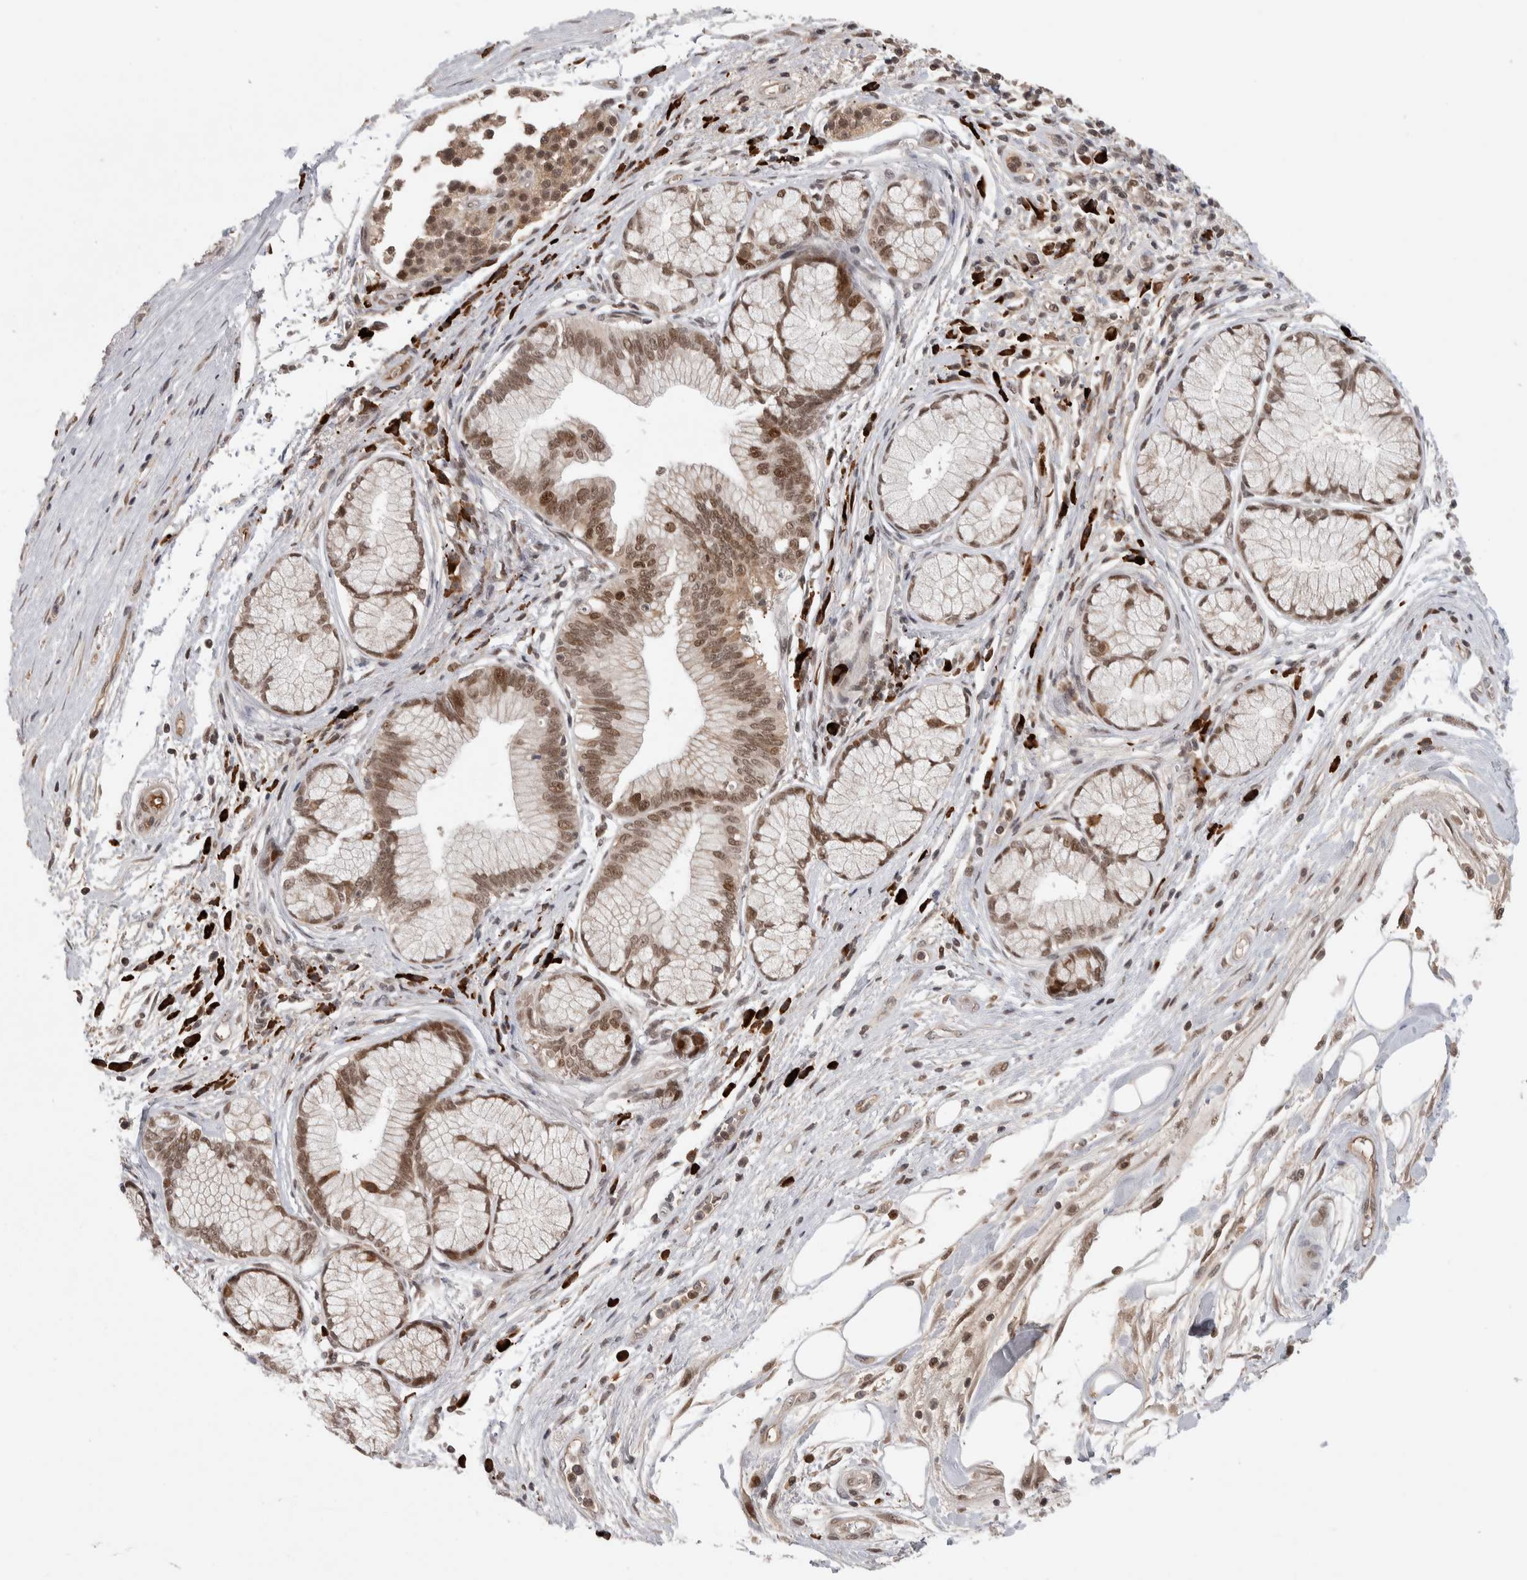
{"staining": {"intensity": "moderate", "quantity": ">75%", "location": "nuclear"}, "tissue": "pancreatic cancer", "cell_type": "Tumor cells", "image_type": "cancer", "snomed": [{"axis": "morphology", "description": "Adenocarcinoma, NOS"}, {"axis": "topography", "description": "Pancreas"}], "caption": "A high-resolution image shows immunohistochemistry (IHC) staining of pancreatic cancer (adenocarcinoma), which displays moderate nuclear staining in approximately >75% of tumor cells.", "gene": "ZNF592", "patient": {"sex": "female", "age": 70}}